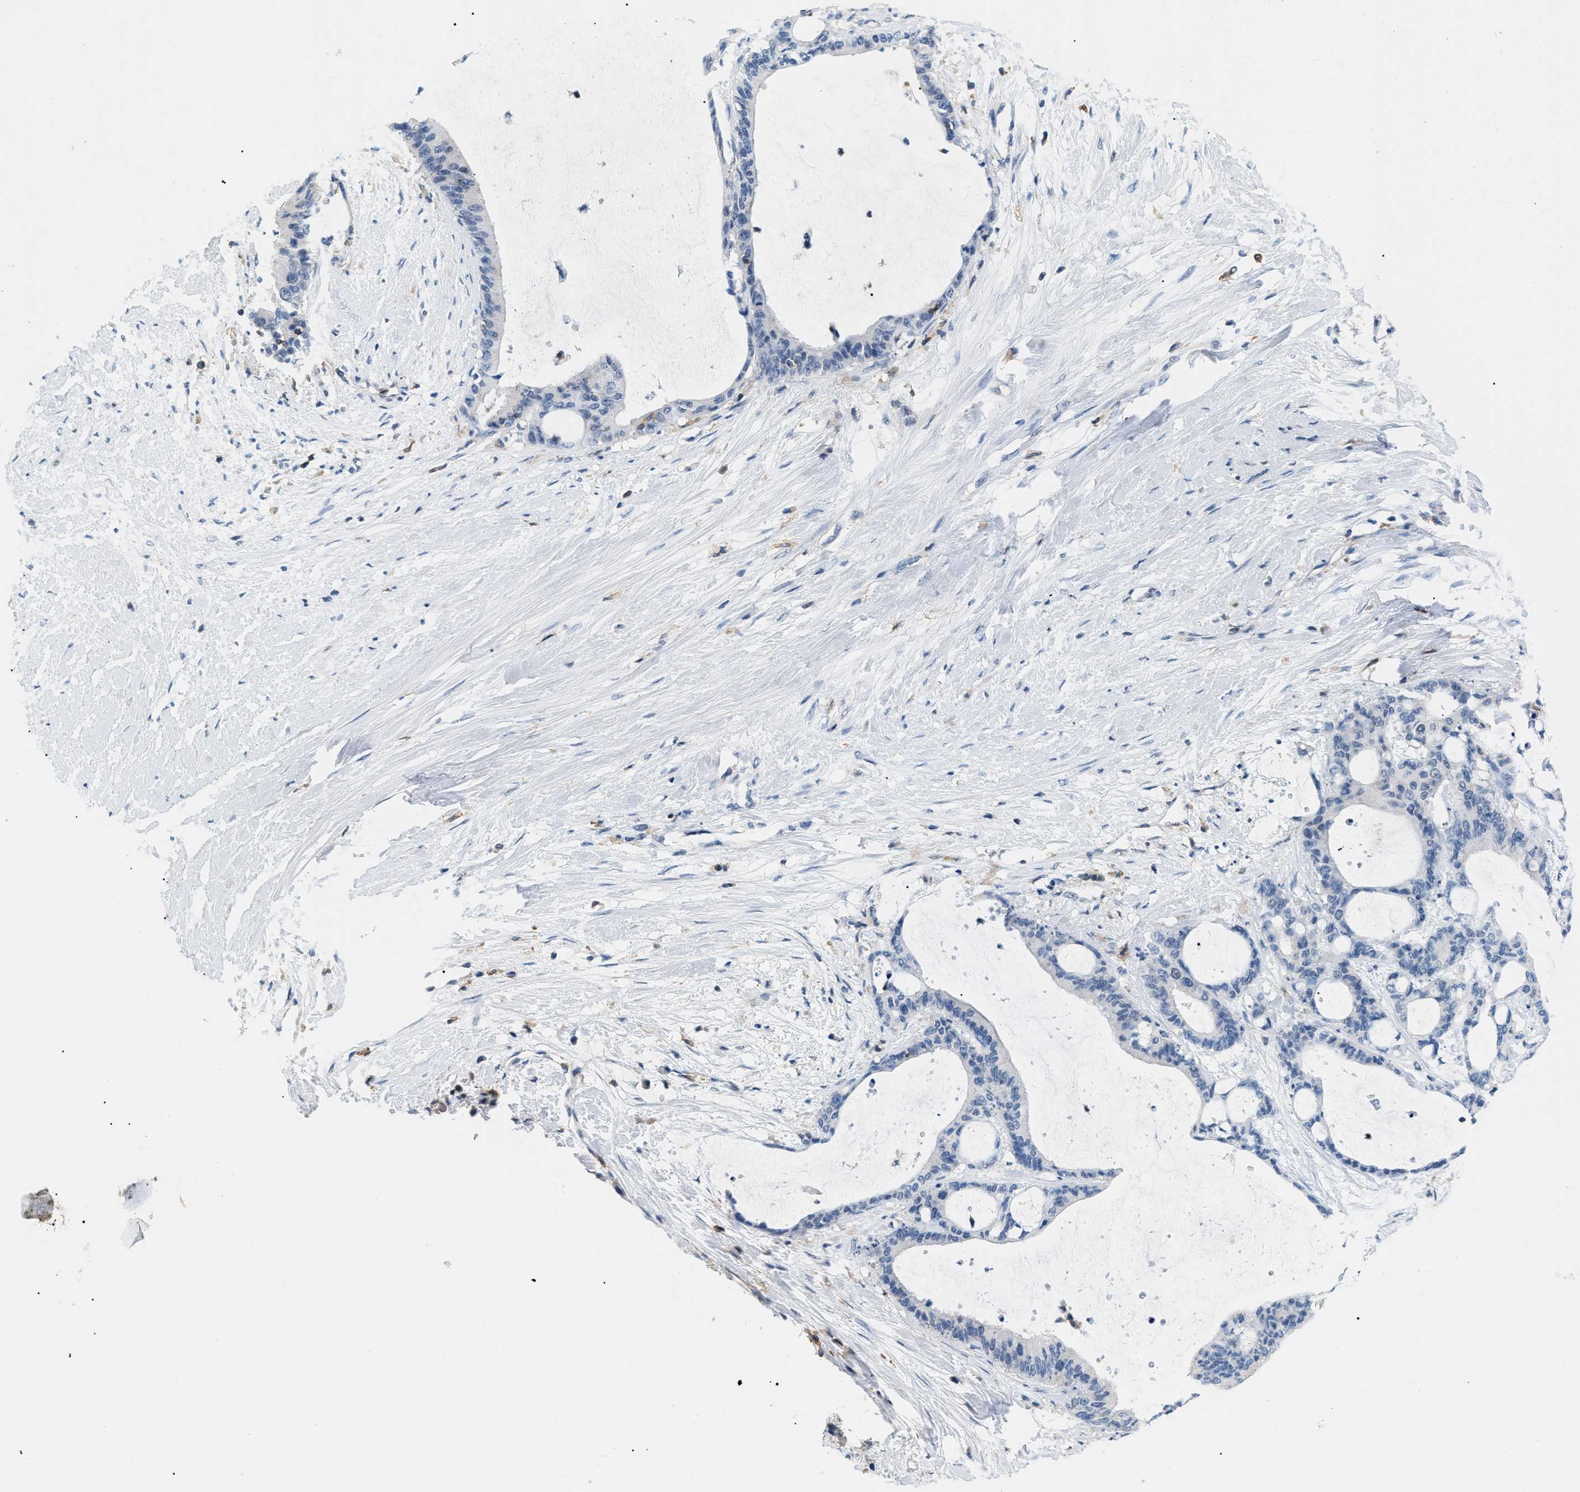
{"staining": {"intensity": "negative", "quantity": "none", "location": "none"}, "tissue": "liver cancer", "cell_type": "Tumor cells", "image_type": "cancer", "snomed": [{"axis": "morphology", "description": "Cholangiocarcinoma"}, {"axis": "topography", "description": "Liver"}], "caption": "The immunohistochemistry (IHC) histopathology image has no significant staining in tumor cells of cholangiocarcinoma (liver) tissue.", "gene": "INPP5D", "patient": {"sex": "female", "age": 73}}